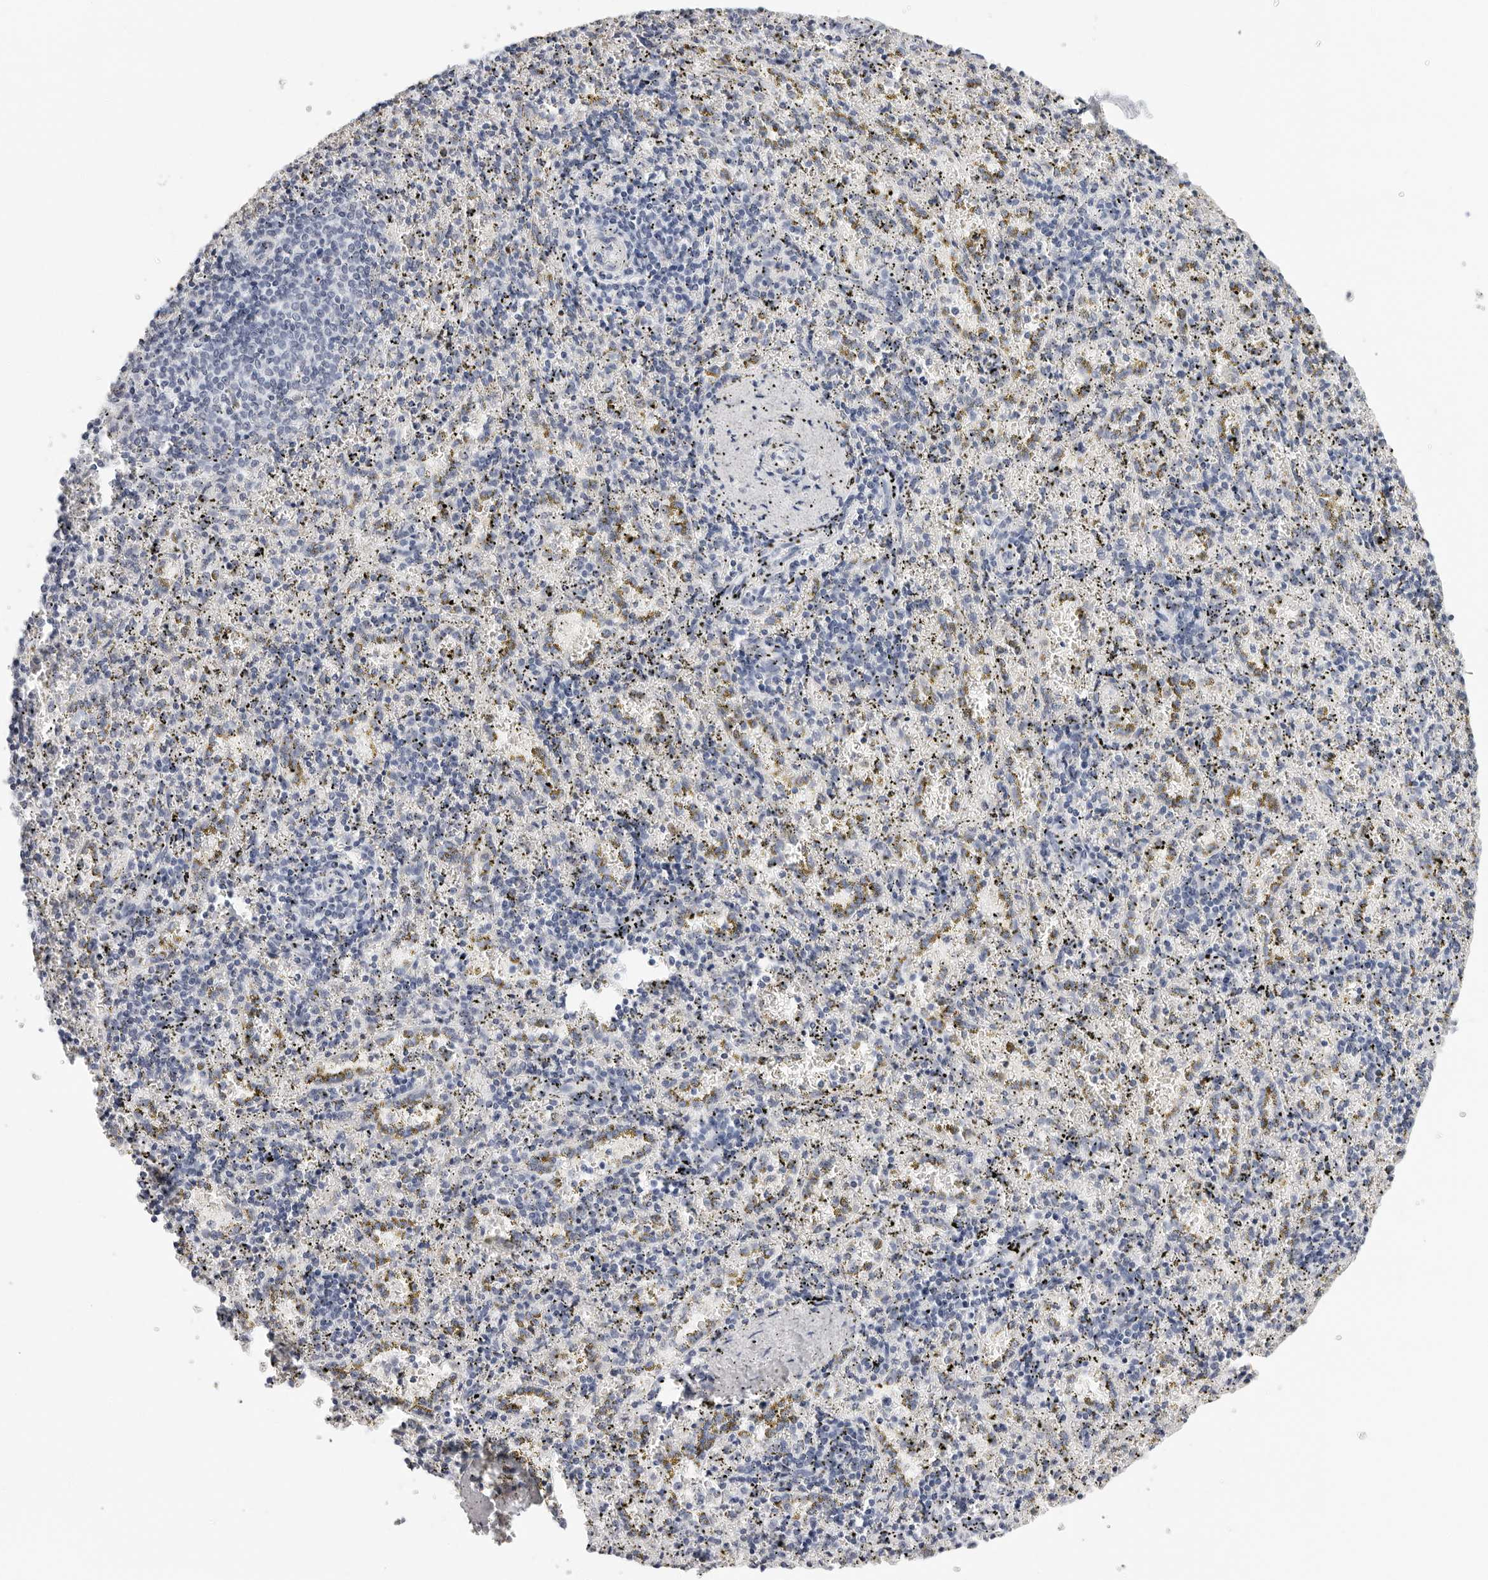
{"staining": {"intensity": "negative", "quantity": "none", "location": "none"}, "tissue": "spleen", "cell_type": "Cells in red pulp", "image_type": "normal", "snomed": [{"axis": "morphology", "description": "Normal tissue, NOS"}, {"axis": "topography", "description": "Spleen"}], "caption": "IHC image of unremarkable human spleen stained for a protein (brown), which demonstrates no staining in cells in red pulp.", "gene": "EDN2", "patient": {"sex": "male", "age": 11}}